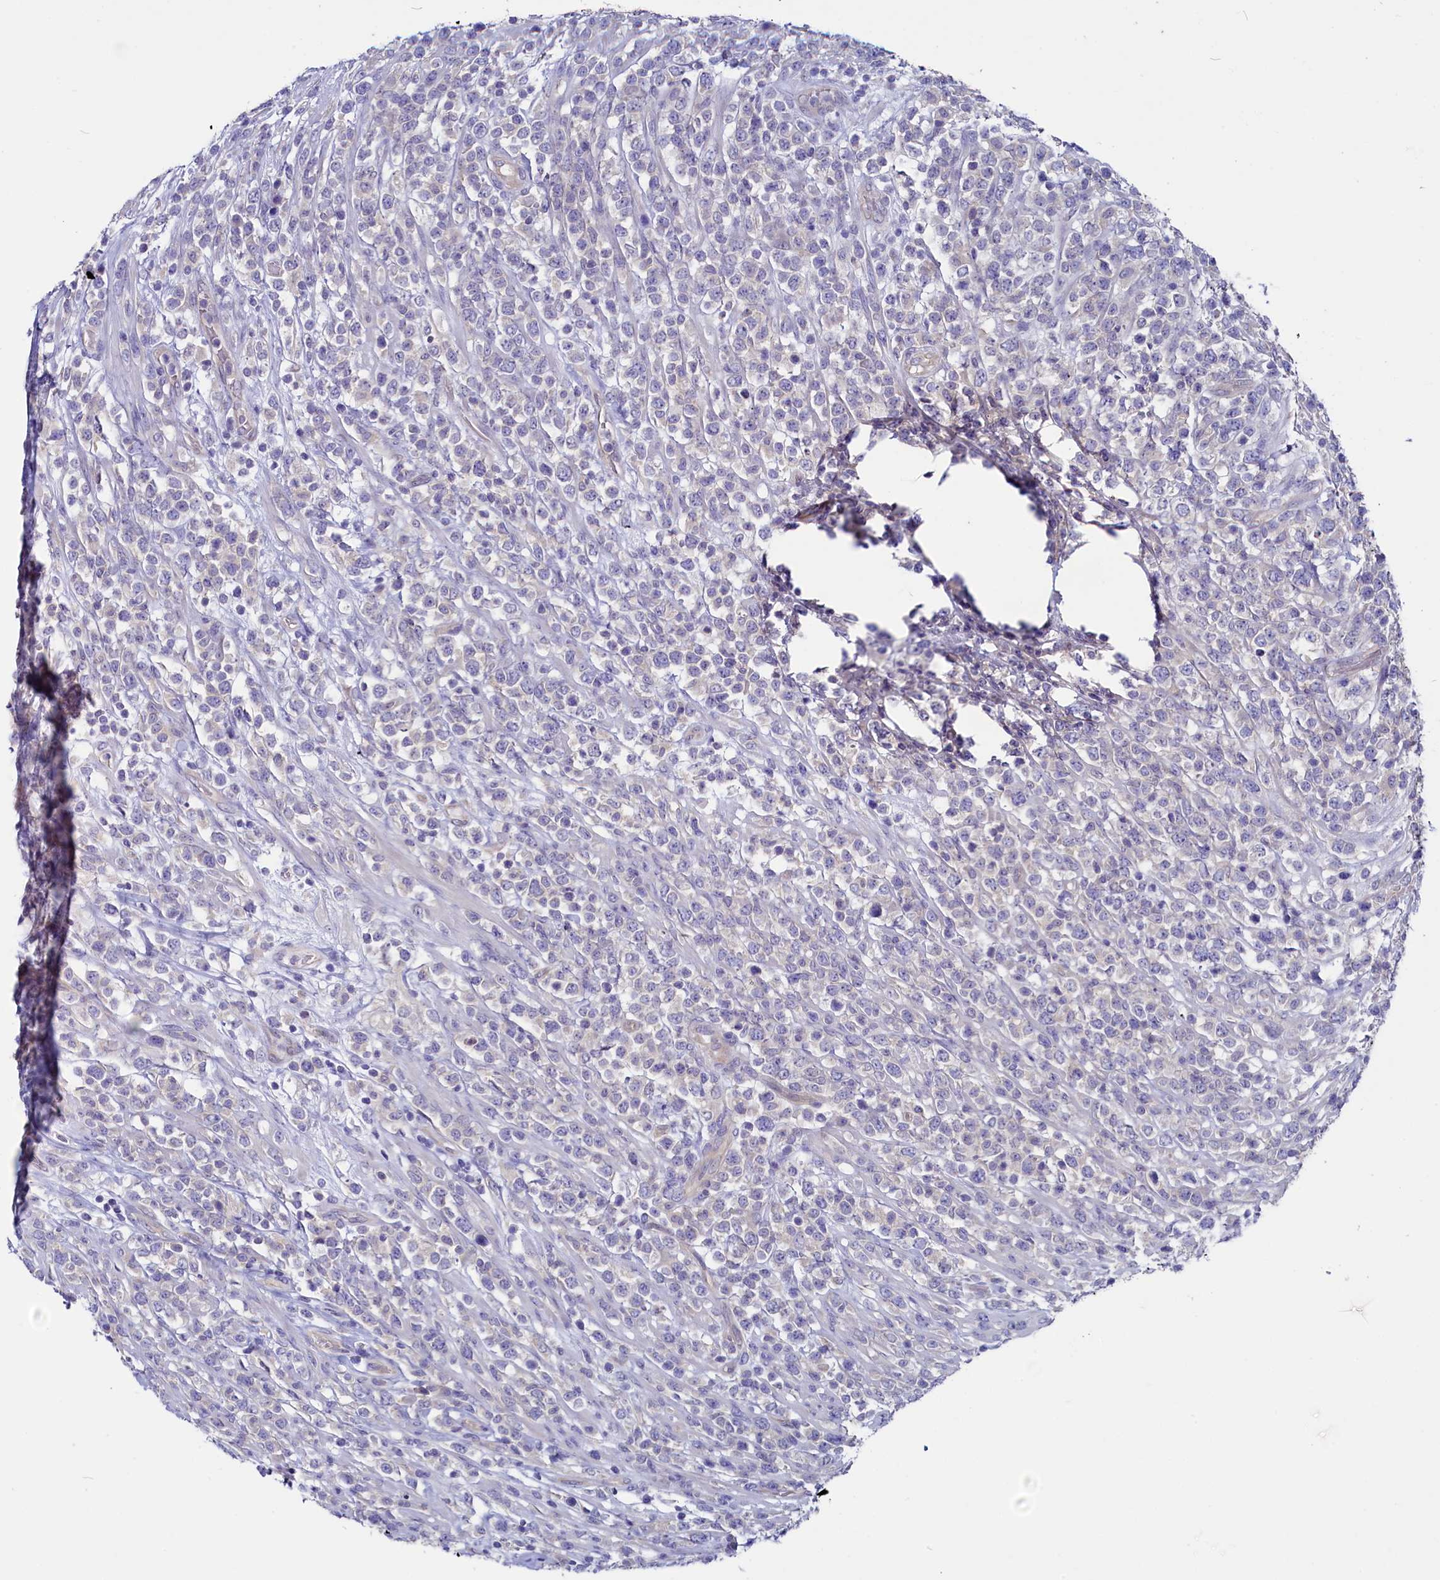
{"staining": {"intensity": "negative", "quantity": "none", "location": "none"}, "tissue": "lymphoma", "cell_type": "Tumor cells", "image_type": "cancer", "snomed": [{"axis": "morphology", "description": "Malignant lymphoma, non-Hodgkin's type, High grade"}, {"axis": "topography", "description": "Colon"}], "caption": "The immunohistochemistry (IHC) histopathology image has no significant staining in tumor cells of high-grade malignant lymphoma, non-Hodgkin's type tissue.", "gene": "CIAPIN1", "patient": {"sex": "female", "age": 53}}